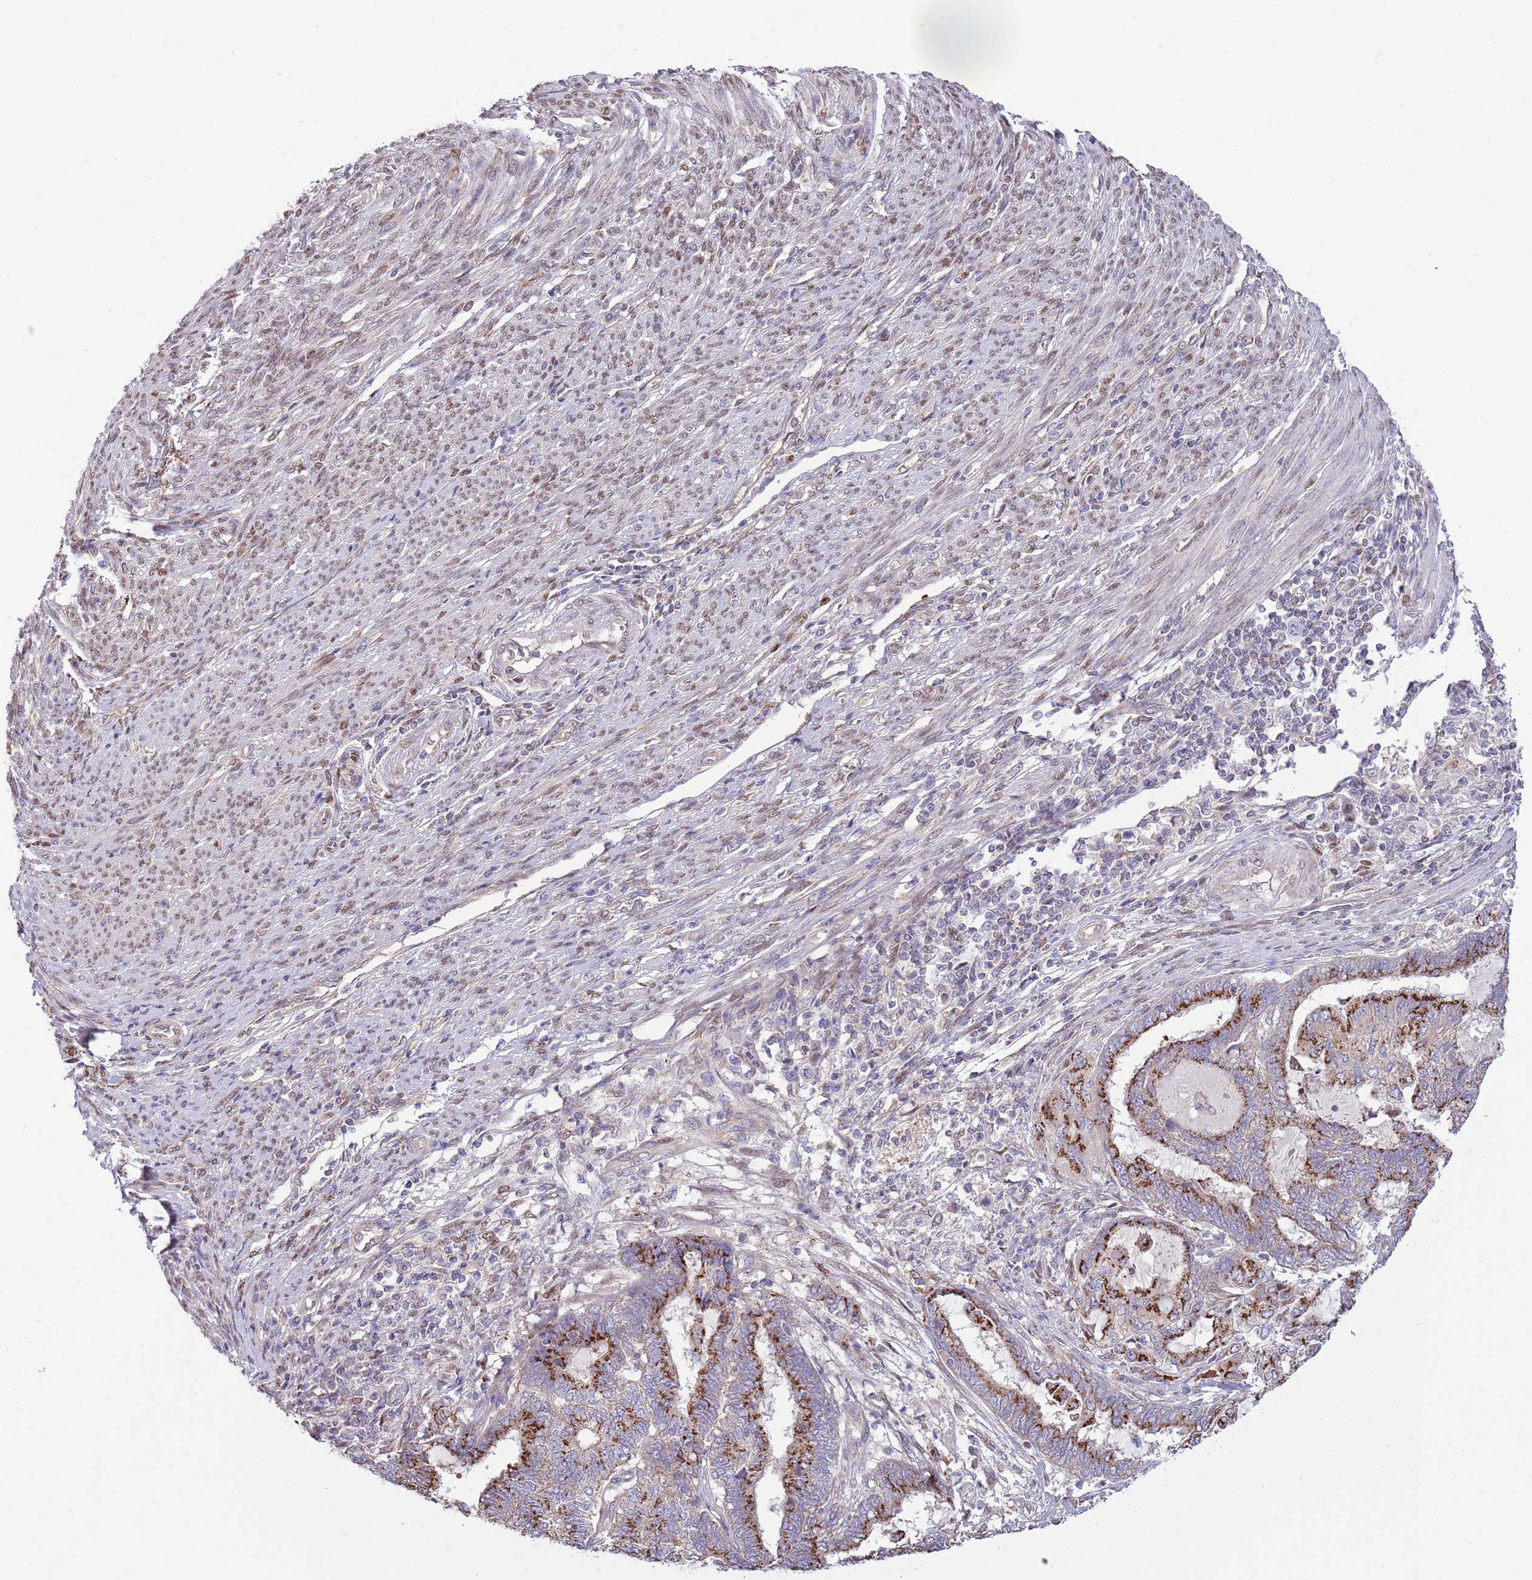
{"staining": {"intensity": "strong", "quantity": ">75%", "location": "cytoplasmic/membranous"}, "tissue": "endometrial cancer", "cell_type": "Tumor cells", "image_type": "cancer", "snomed": [{"axis": "morphology", "description": "Adenocarcinoma, NOS"}, {"axis": "topography", "description": "Uterus"}, {"axis": "topography", "description": "Endometrium"}], "caption": "Tumor cells show high levels of strong cytoplasmic/membranous expression in about >75% of cells in human endometrial cancer.", "gene": "ARL2BP", "patient": {"sex": "female", "age": 70}}